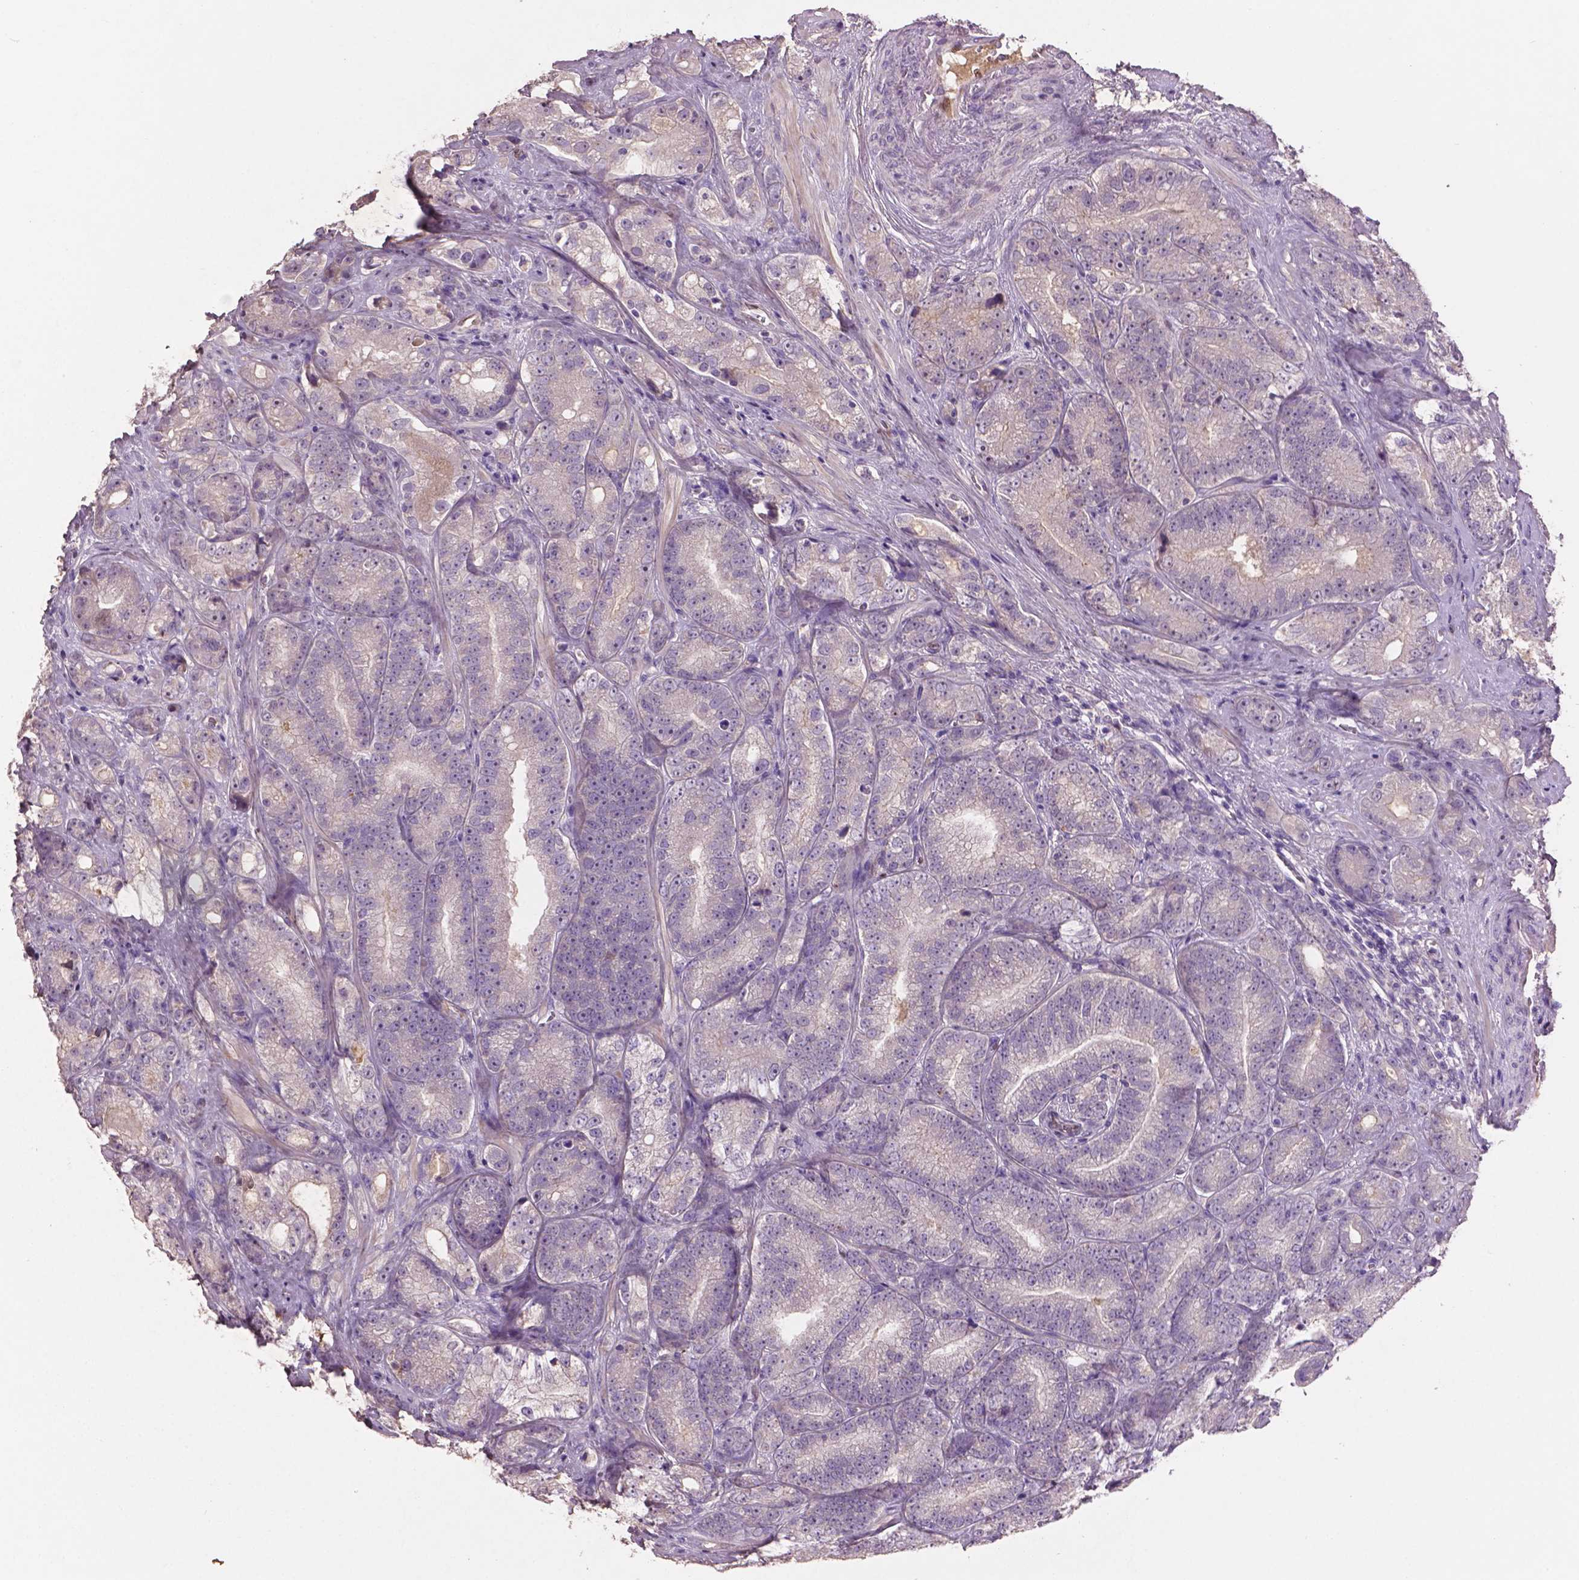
{"staining": {"intensity": "negative", "quantity": "none", "location": "none"}, "tissue": "prostate cancer", "cell_type": "Tumor cells", "image_type": "cancer", "snomed": [{"axis": "morphology", "description": "Adenocarcinoma, NOS"}, {"axis": "topography", "description": "Prostate"}], "caption": "Immunohistochemical staining of human prostate cancer (adenocarcinoma) exhibits no significant staining in tumor cells.", "gene": "SOX17", "patient": {"sex": "male", "age": 63}}